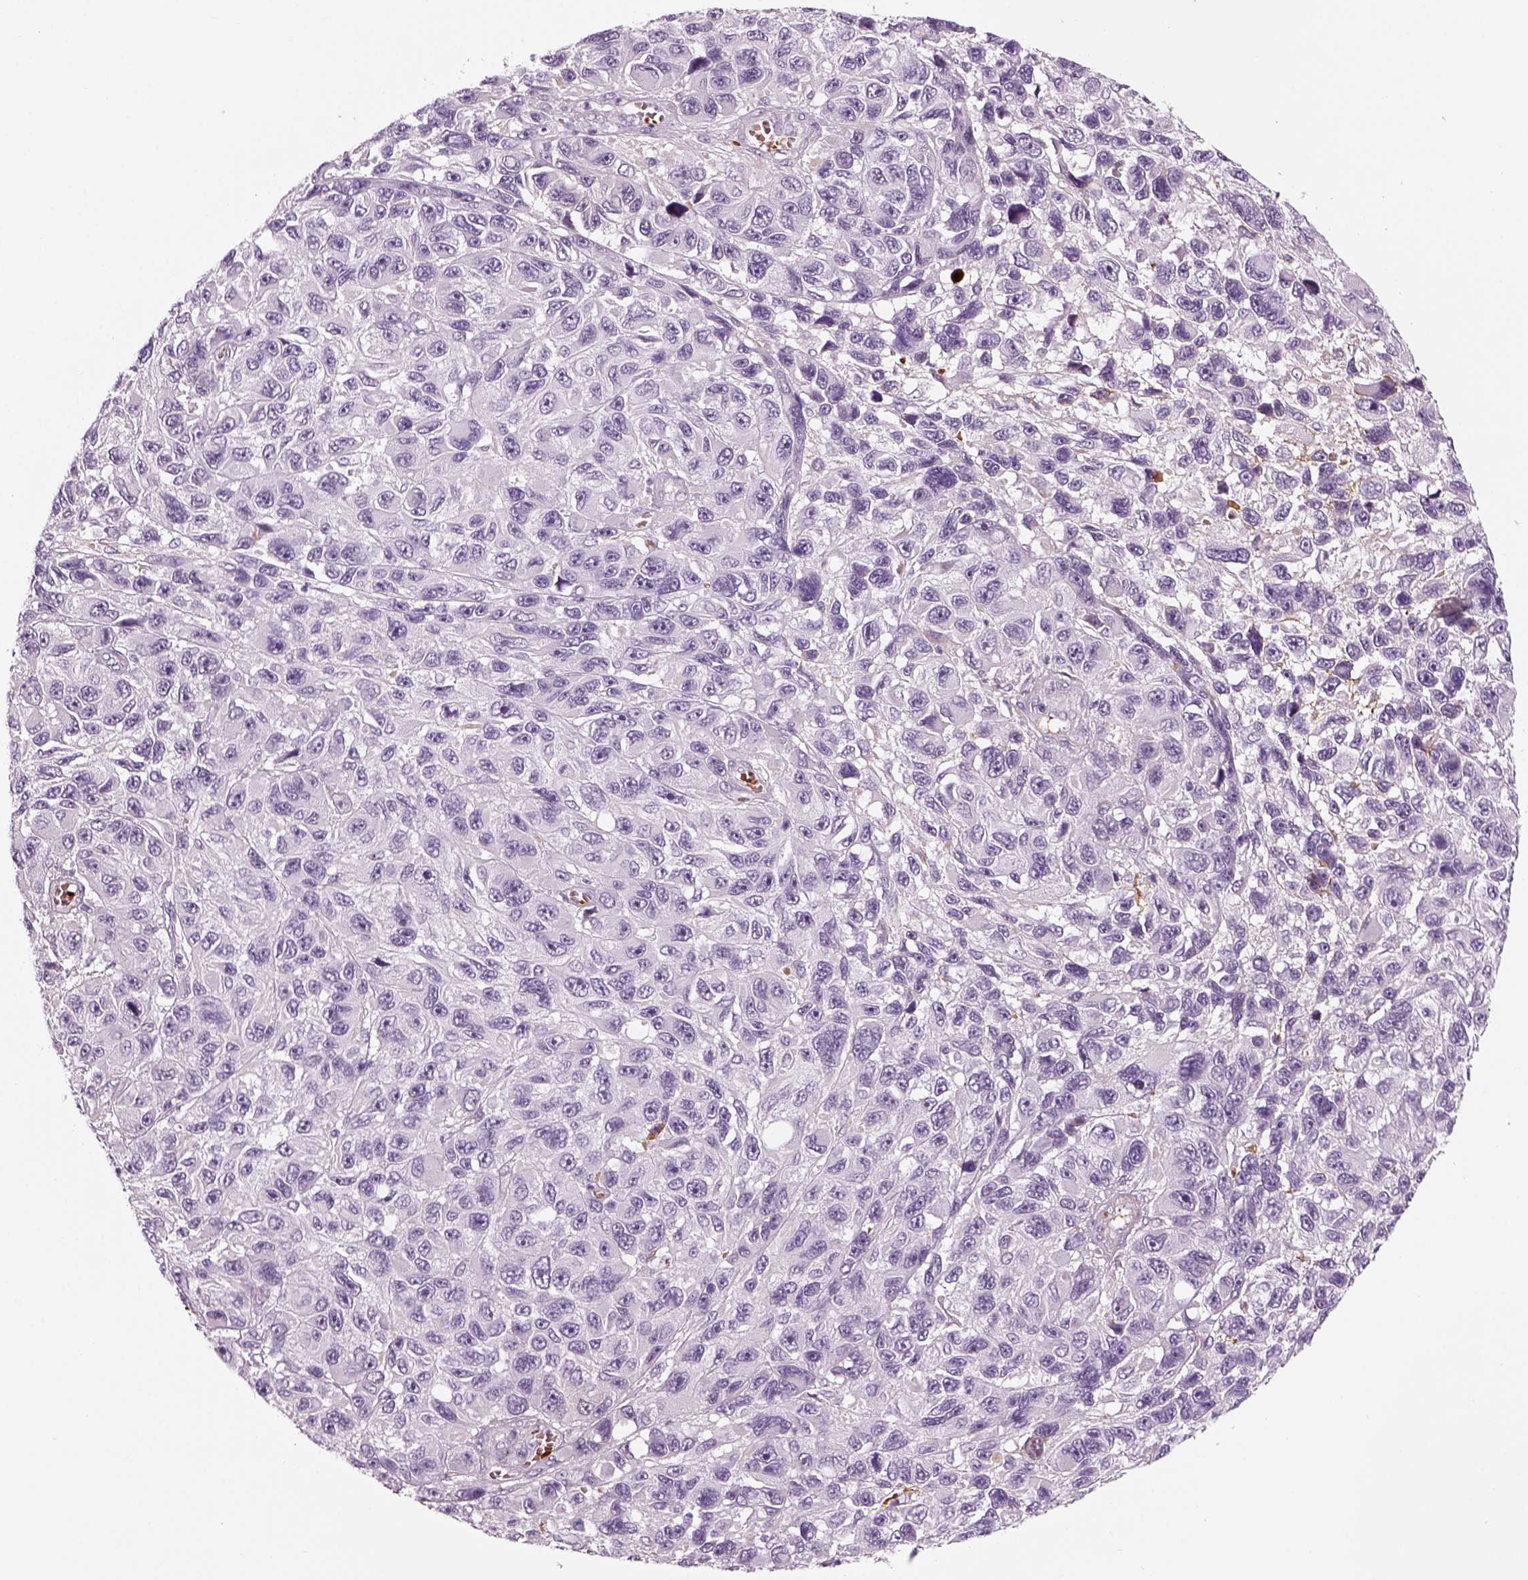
{"staining": {"intensity": "negative", "quantity": "none", "location": "none"}, "tissue": "melanoma", "cell_type": "Tumor cells", "image_type": "cancer", "snomed": [{"axis": "morphology", "description": "Malignant melanoma, NOS"}, {"axis": "topography", "description": "Skin"}], "caption": "A micrograph of melanoma stained for a protein exhibits no brown staining in tumor cells. (Stains: DAB IHC with hematoxylin counter stain, Microscopy: brightfield microscopy at high magnification).", "gene": "PABPC1L2B", "patient": {"sex": "male", "age": 53}}